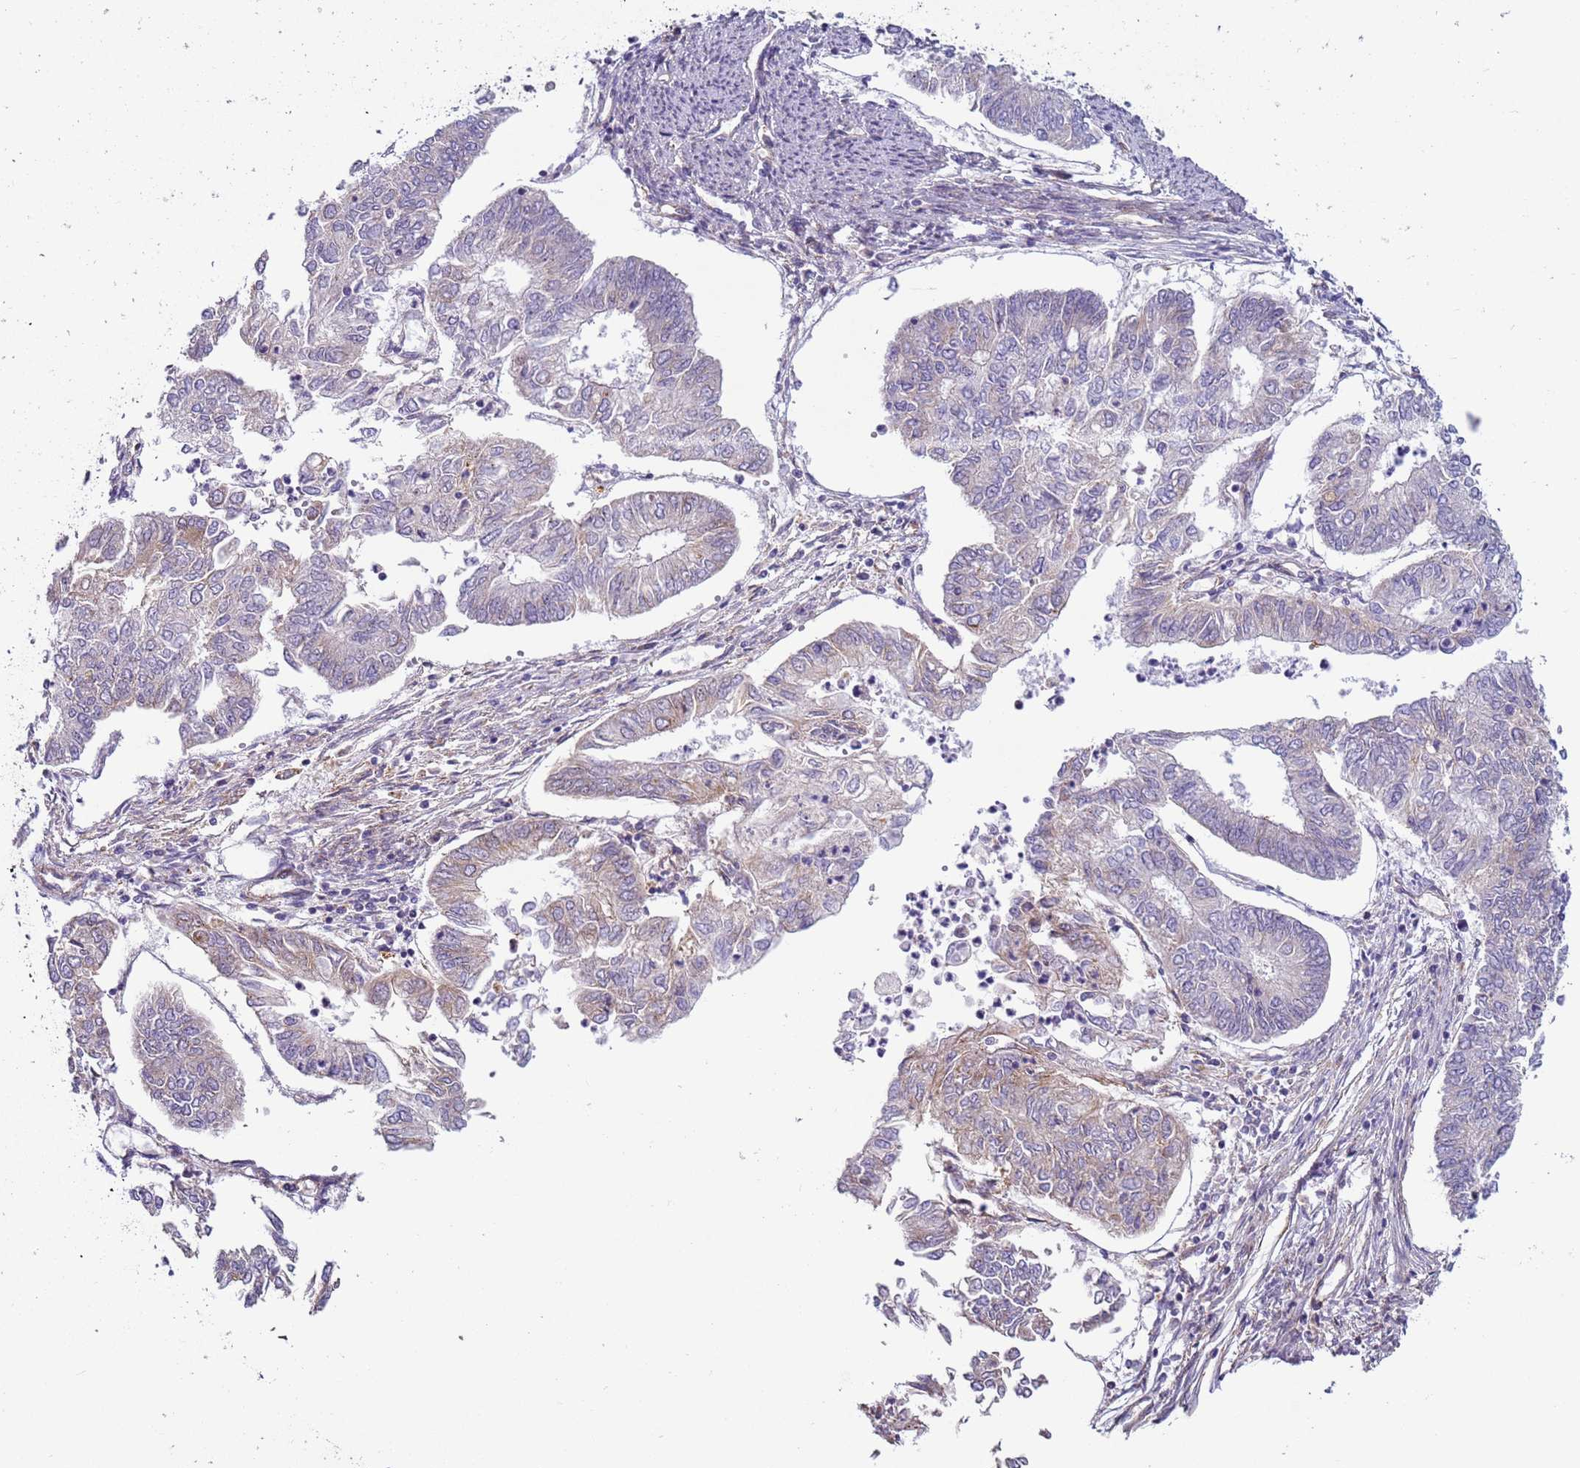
{"staining": {"intensity": "negative", "quantity": "none", "location": "none"}, "tissue": "endometrial cancer", "cell_type": "Tumor cells", "image_type": "cancer", "snomed": [{"axis": "morphology", "description": "Adenocarcinoma, NOS"}, {"axis": "topography", "description": "Endometrium"}], "caption": "This image is of endometrial cancer stained with immunohistochemistry to label a protein in brown with the nuclei are counter-stained blue. There is no positivity in tumor cells. (DAB (3,3'-diaminobenzidine) IHC visualized using brightfield microscopy, high magnification).", "gene": "HEATR1", "patient": {"sex": "female", "age": 68}}